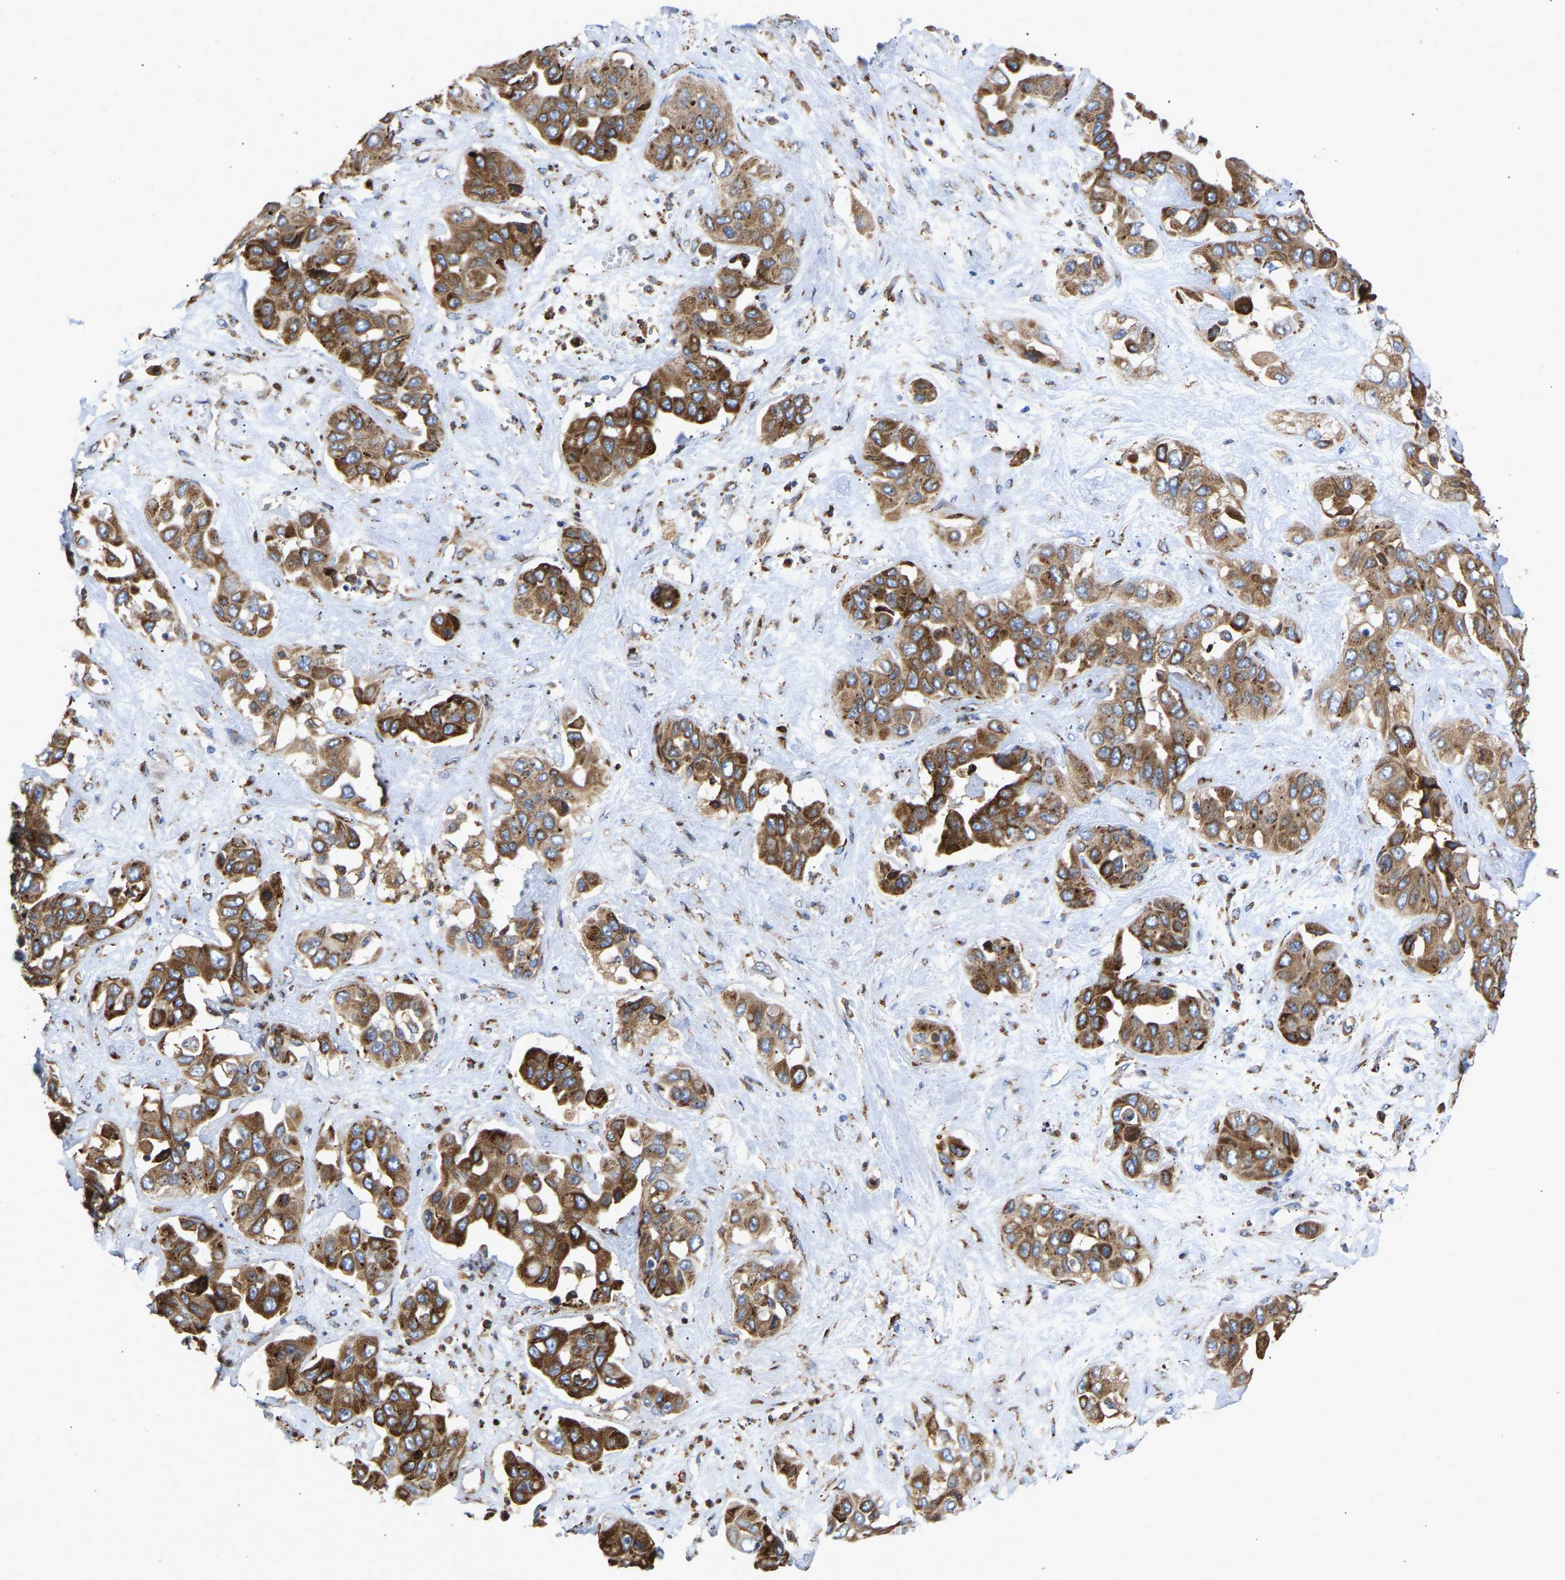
{"staining": {"intensity": "moderate", "quantity": ">75%", "location": "cytoplasmic/membranous"}, "tissue": "liver cancer", "cell_type": "Tumor cells", "image_type": "cancer", "snomed": [{"axis": "morphology", "description": "Cholangiocarcinoma"}, {"axis": "topography", "description": "Liver"}], "caption": "An immunohistochemistry image of neoplastic tissue is shown. Protein staining in brown labels moderate cytoplasmic/membranous positivity in cholangiocarcinoma (liver) within tumor cells. Nuclei are stained in blue.", "gene": "P4HB", "patient": {"sex": "female", "age": 52}}